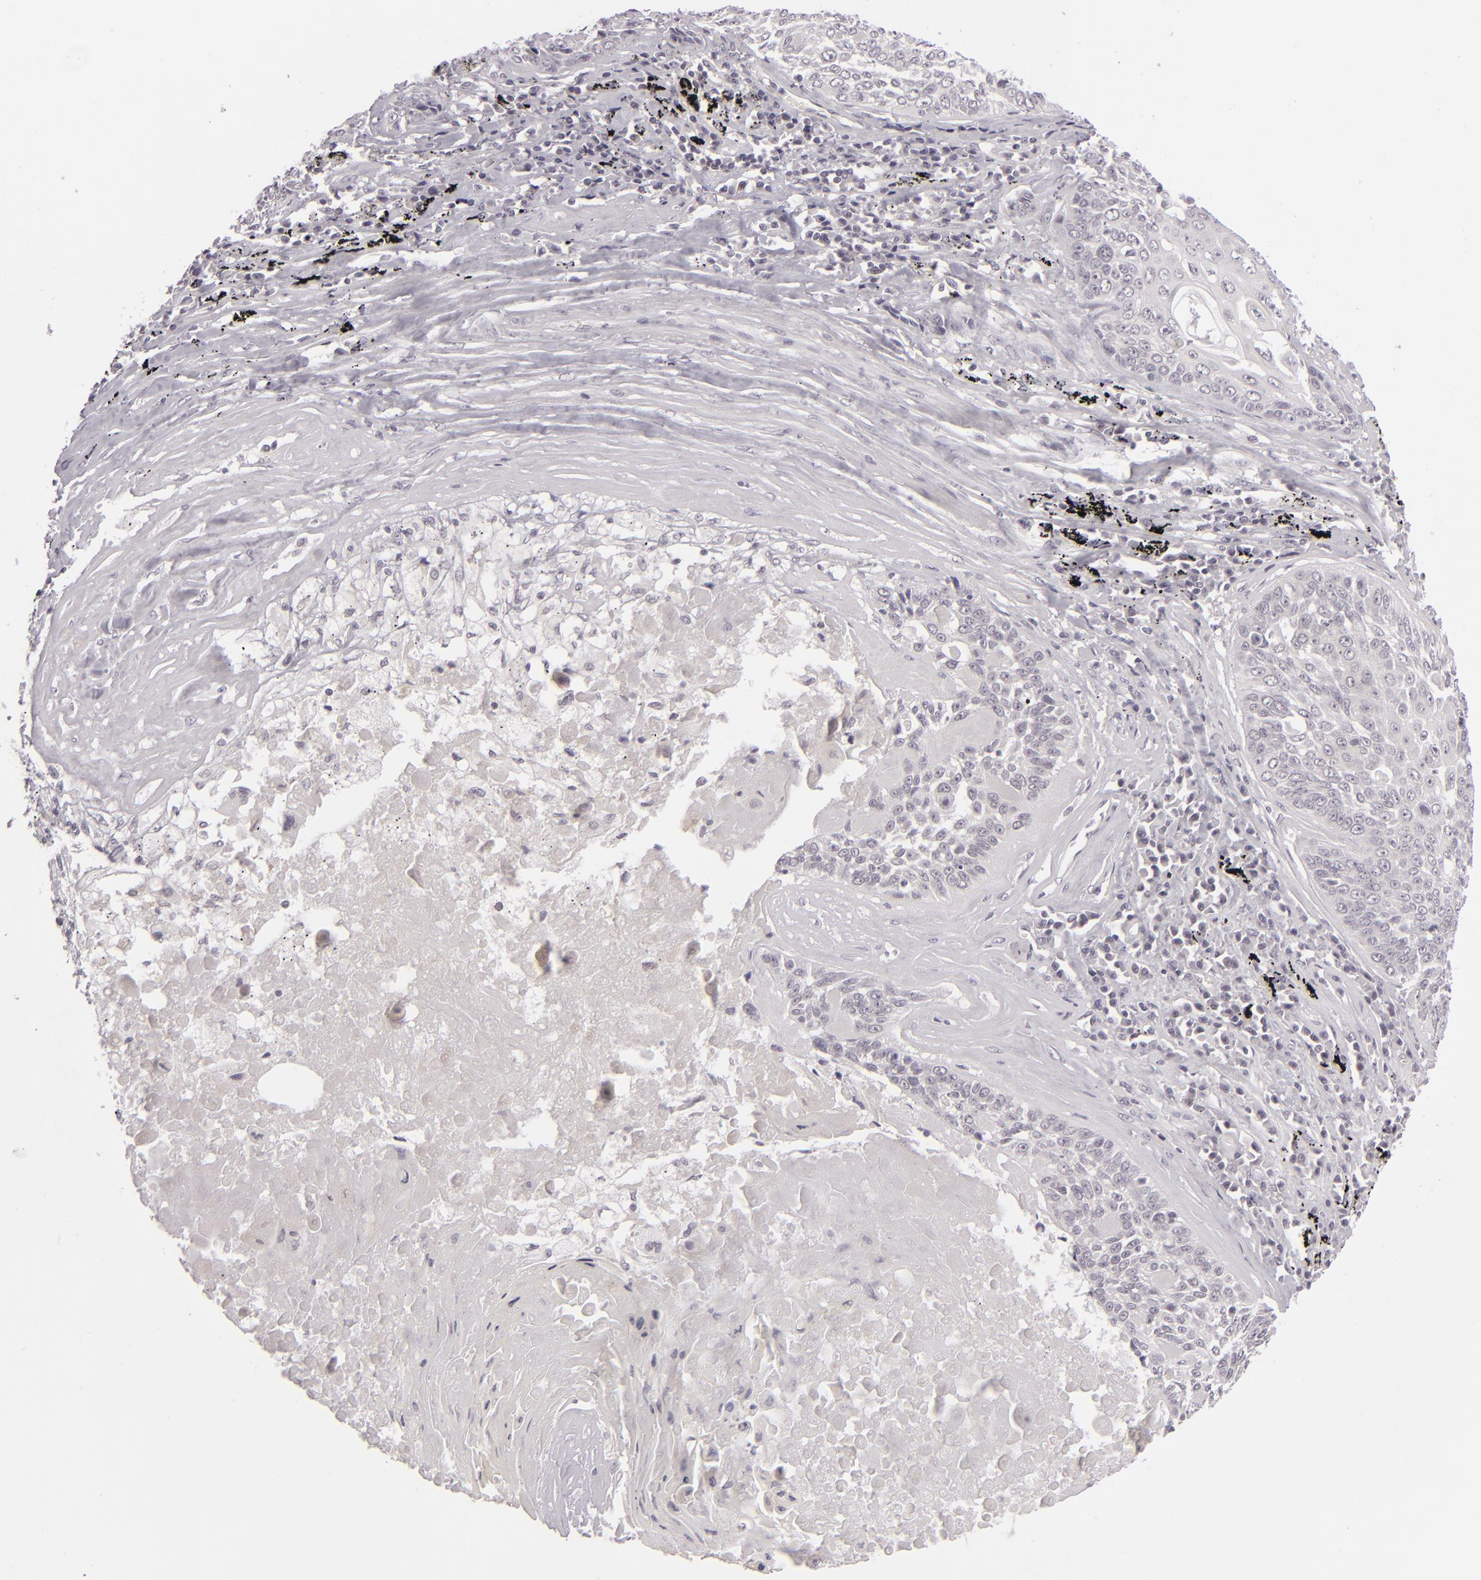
{"staining": {"intensity": "negative", "quantity": "none", "location": "none"}, "tissue": "lung cancer", "cell_type": "Tumor cells", "image_type": "cancer", "snomed": [{"axis": "morphology", "description": "Adenocarcinoma, NOS"}, {"axis": "topography", "description": "Lung"}], "caption": "High magnification brightfield microscopy of lung adenocarcinoma stained with DAB (brown) and counterstained with hematoxylin (blue): tumor cells show no significant positivity.", "gene": "DLG3", "patient": {"sex": "male", "age": 60}}